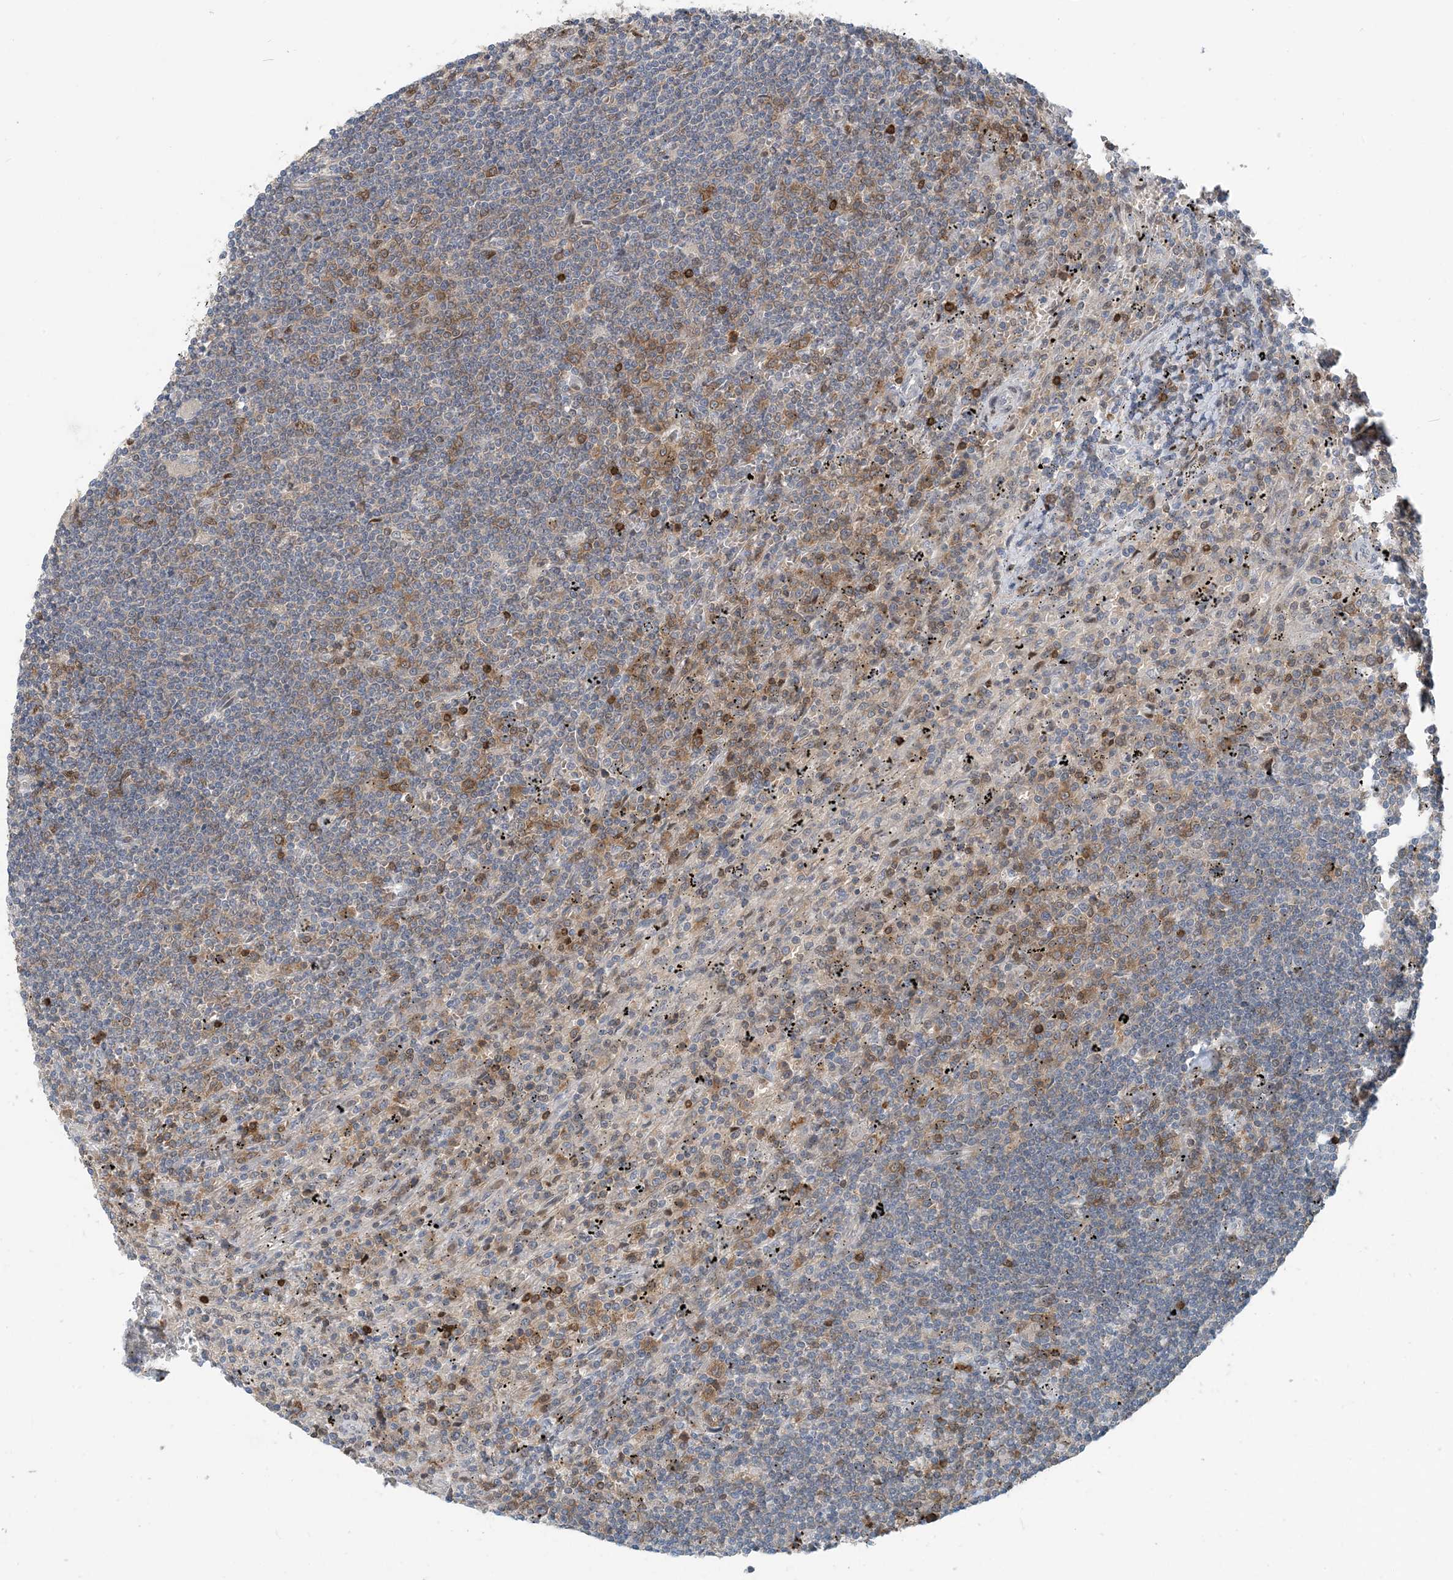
{"staining": {"intensity": "negative", "quantity": "none", "location": "none"}, "tissue": "lymphoma", "cell_type": "Tumor cells", "image_type": "cancer", "snomed": [{"axis": "morphology", "description": "Malignant lymphoma, non-Hodgkin's type, Low grade"}, {"axis": "topography", "description": "Spleen"}], "caption": "Immunohistochemical staining of human lymphoma displays no significant positivity in tumor cells.", "gene": "ZC3H12A", "patient": {"sex": "male", "age": 76}}